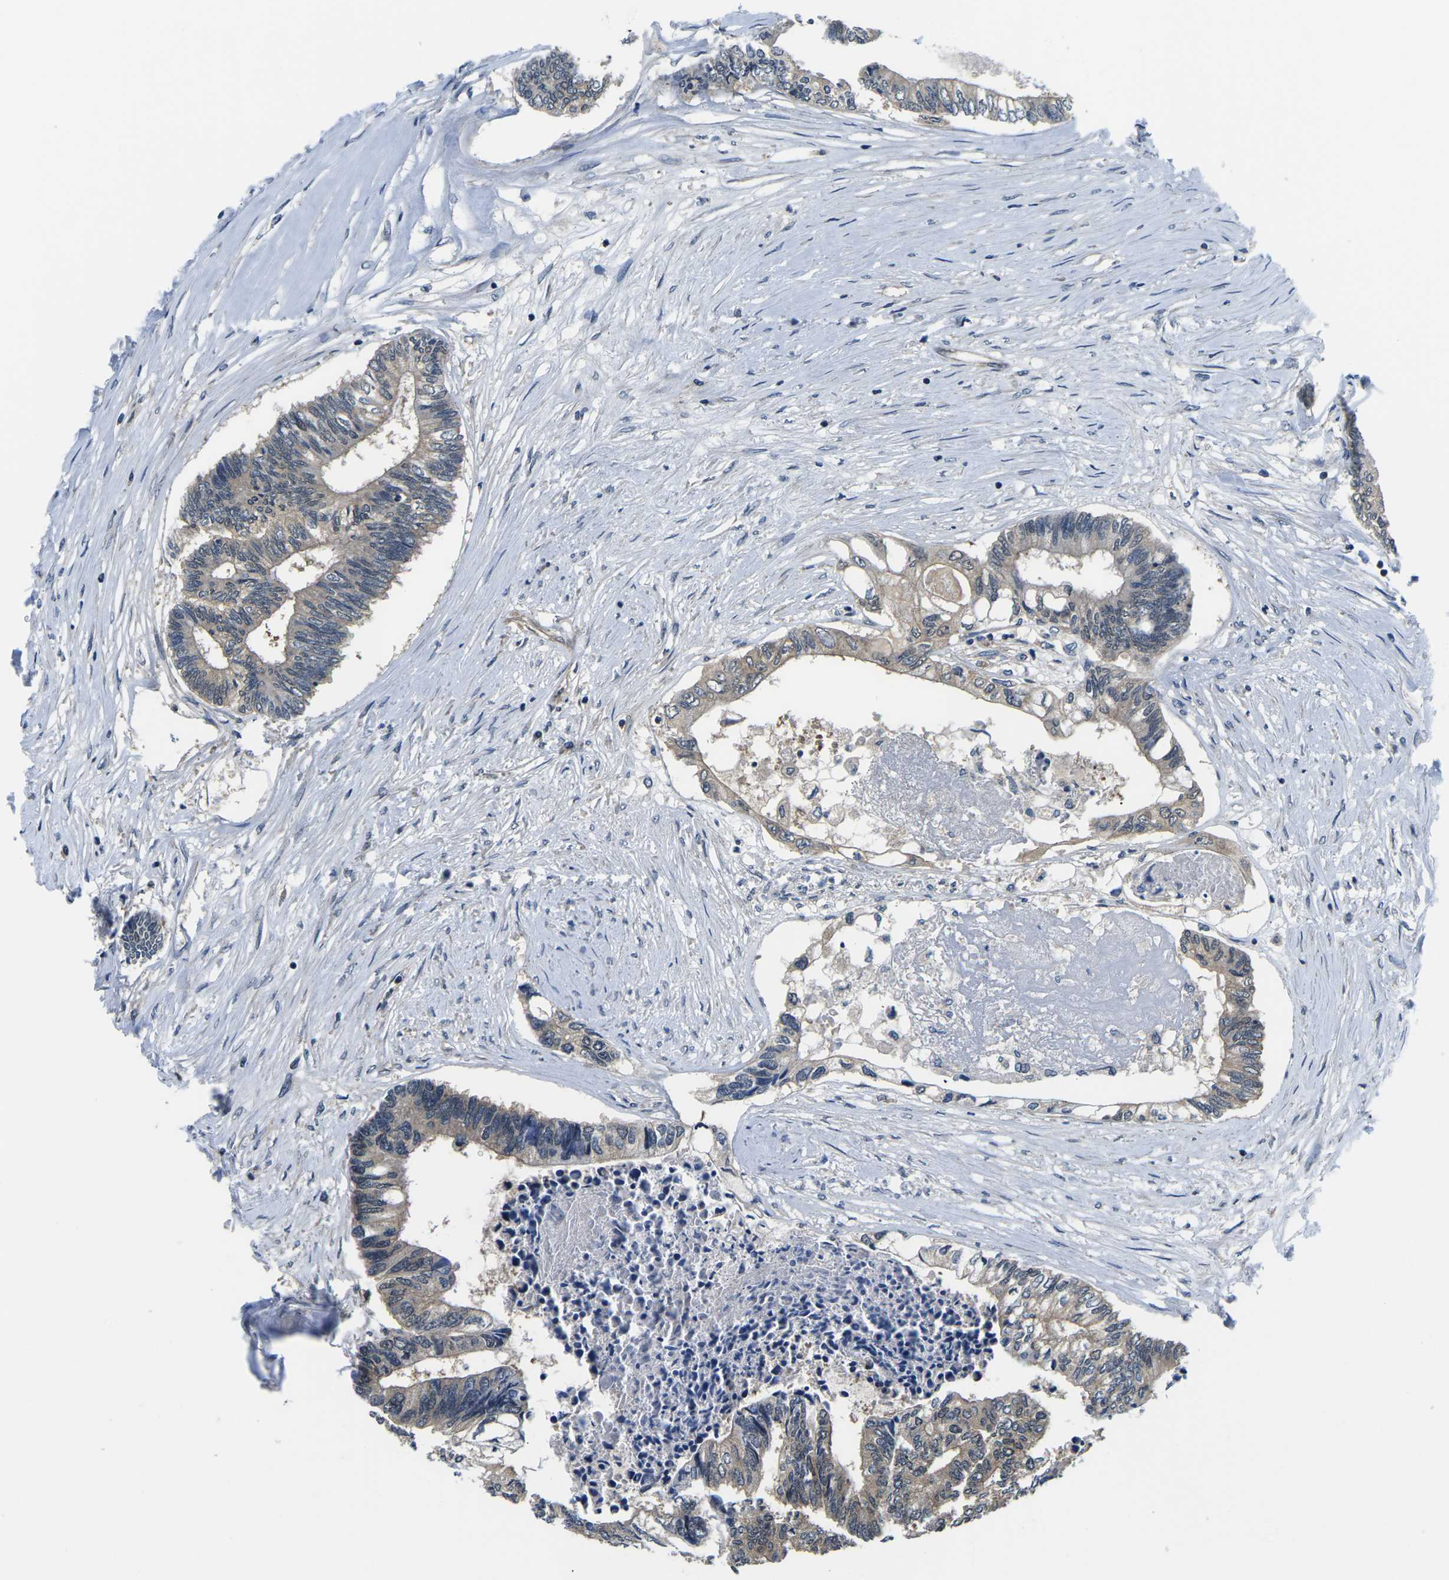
{"staining": {"intensity": "weak", "quantity": ">75%", "location": "cytoplasmic/membranous"}, "tissue": "colorectal cancer", "cell_type": "Tumor cells", "image_type": "cancer", "snomed": [{"axis": "morphology", "description": "Adenocarcinoma, NOS"}, {"axis": "topography", "description": "Rectum"}], "caption": "IHC image of neoplastic tissue: human colorectal cancer stained using immunohistochemistry reveals low levels of weak protein expression localized specifically in the cytoplasmic/membranous of tumor cells, appearing as a cytoplasmic/membranous brown color.", "gene": "GSK3B", "patient": {"sex": "male", "age": 63}}